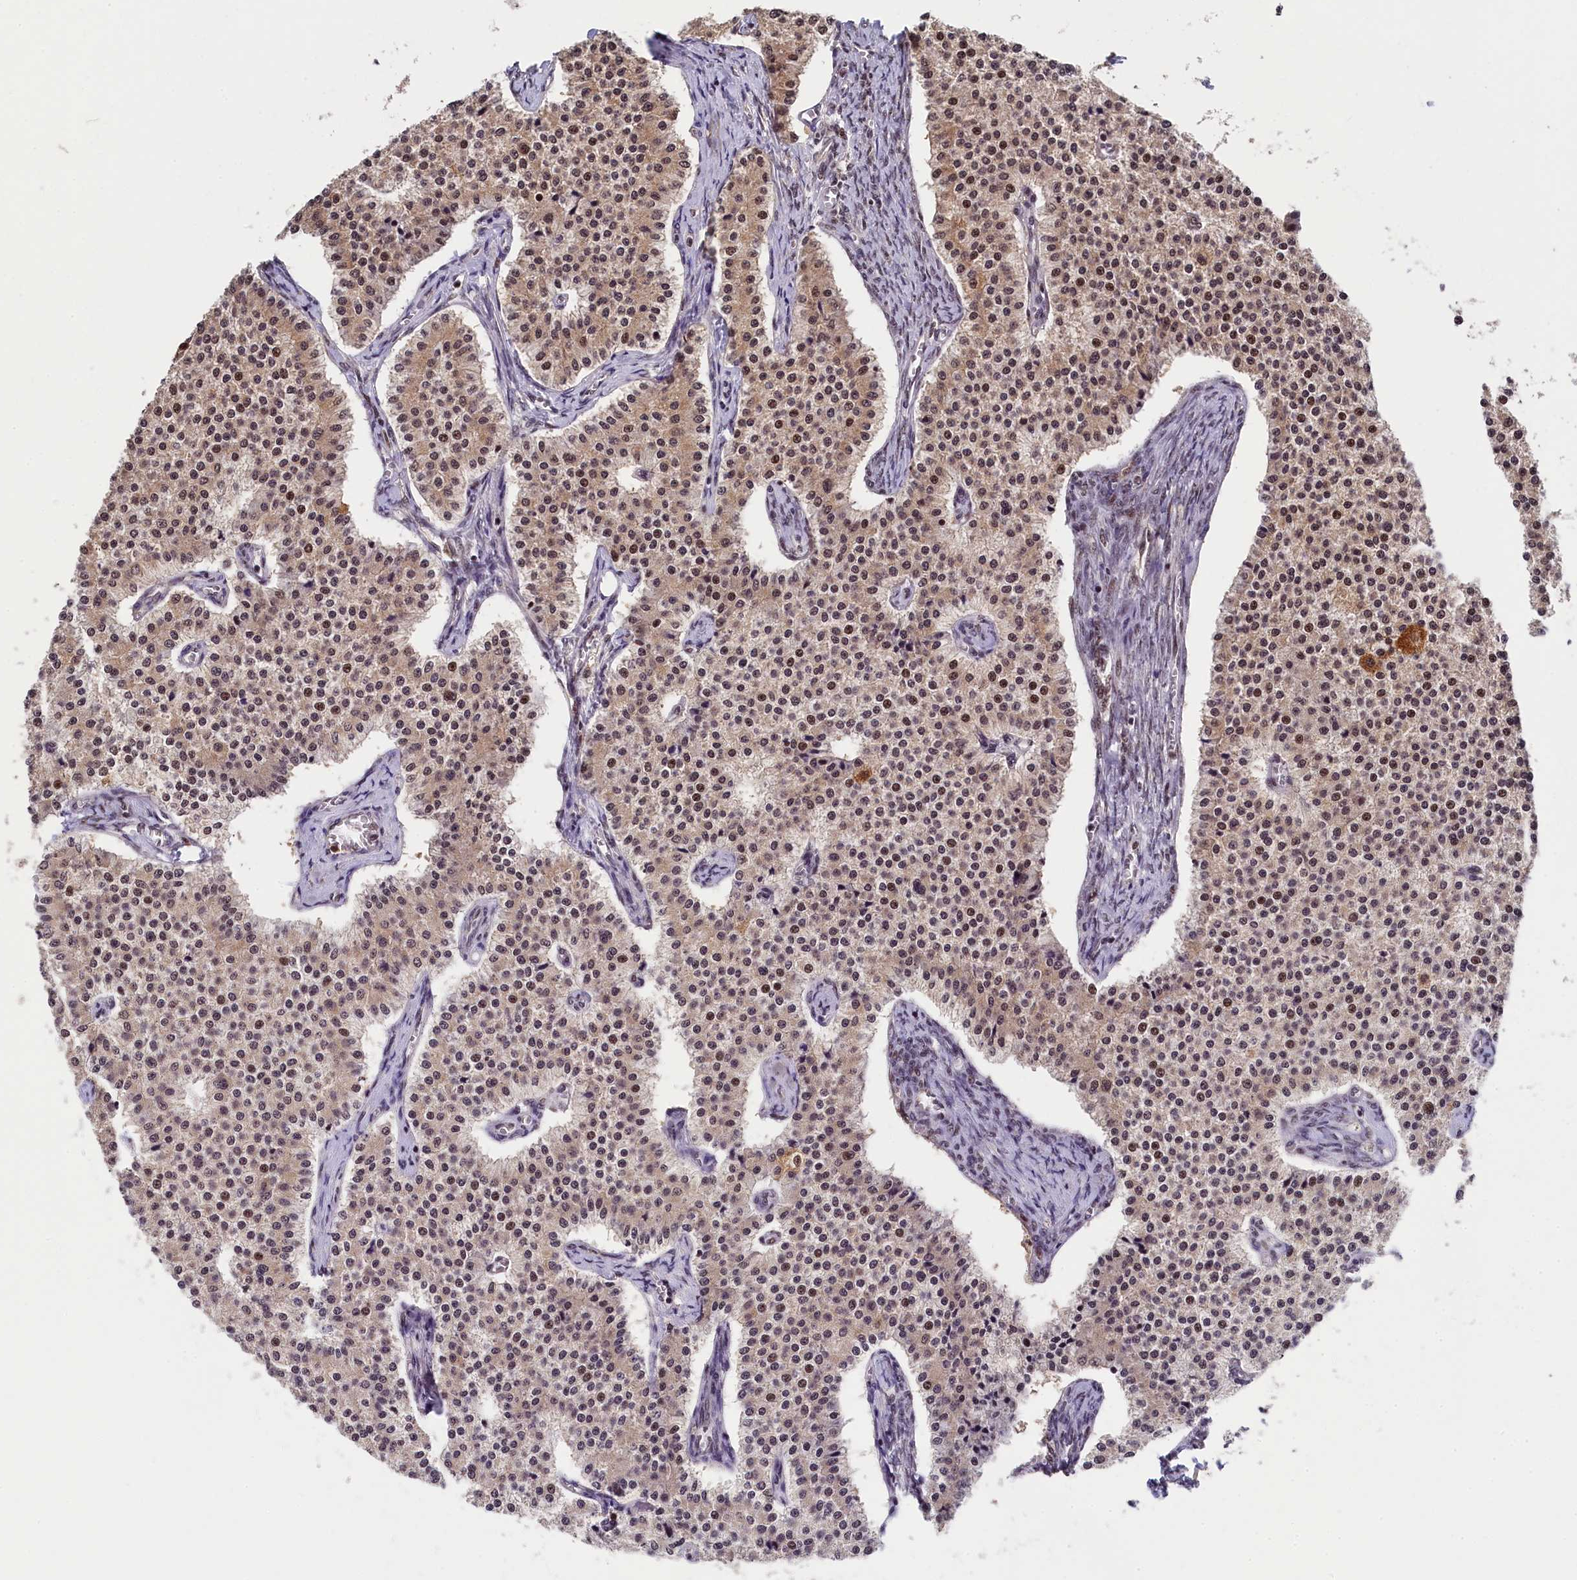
{"staining": {"intensity": "moderate", "quantity": ">75%", "location": "cytoplasmic/membranous,nuclear"}, "tissue": "carcinoid", "cell_type": "Tumor cells", "image_type": "cancer", "snomed": [{"axis": "morphology", "description": "Carcinoid, malignant, NOS"}, {"axis": "topography", "description": "Colon"}], "caption": "A high-resolution image shows immunohistochemistry staining of carcinoid, which shows moderate cytoplasmic/membranous and nuclear expression in approximately >75% of tumor cells.", "gene": "ADIG", "patient": {"sex": "female", "age": 52}}